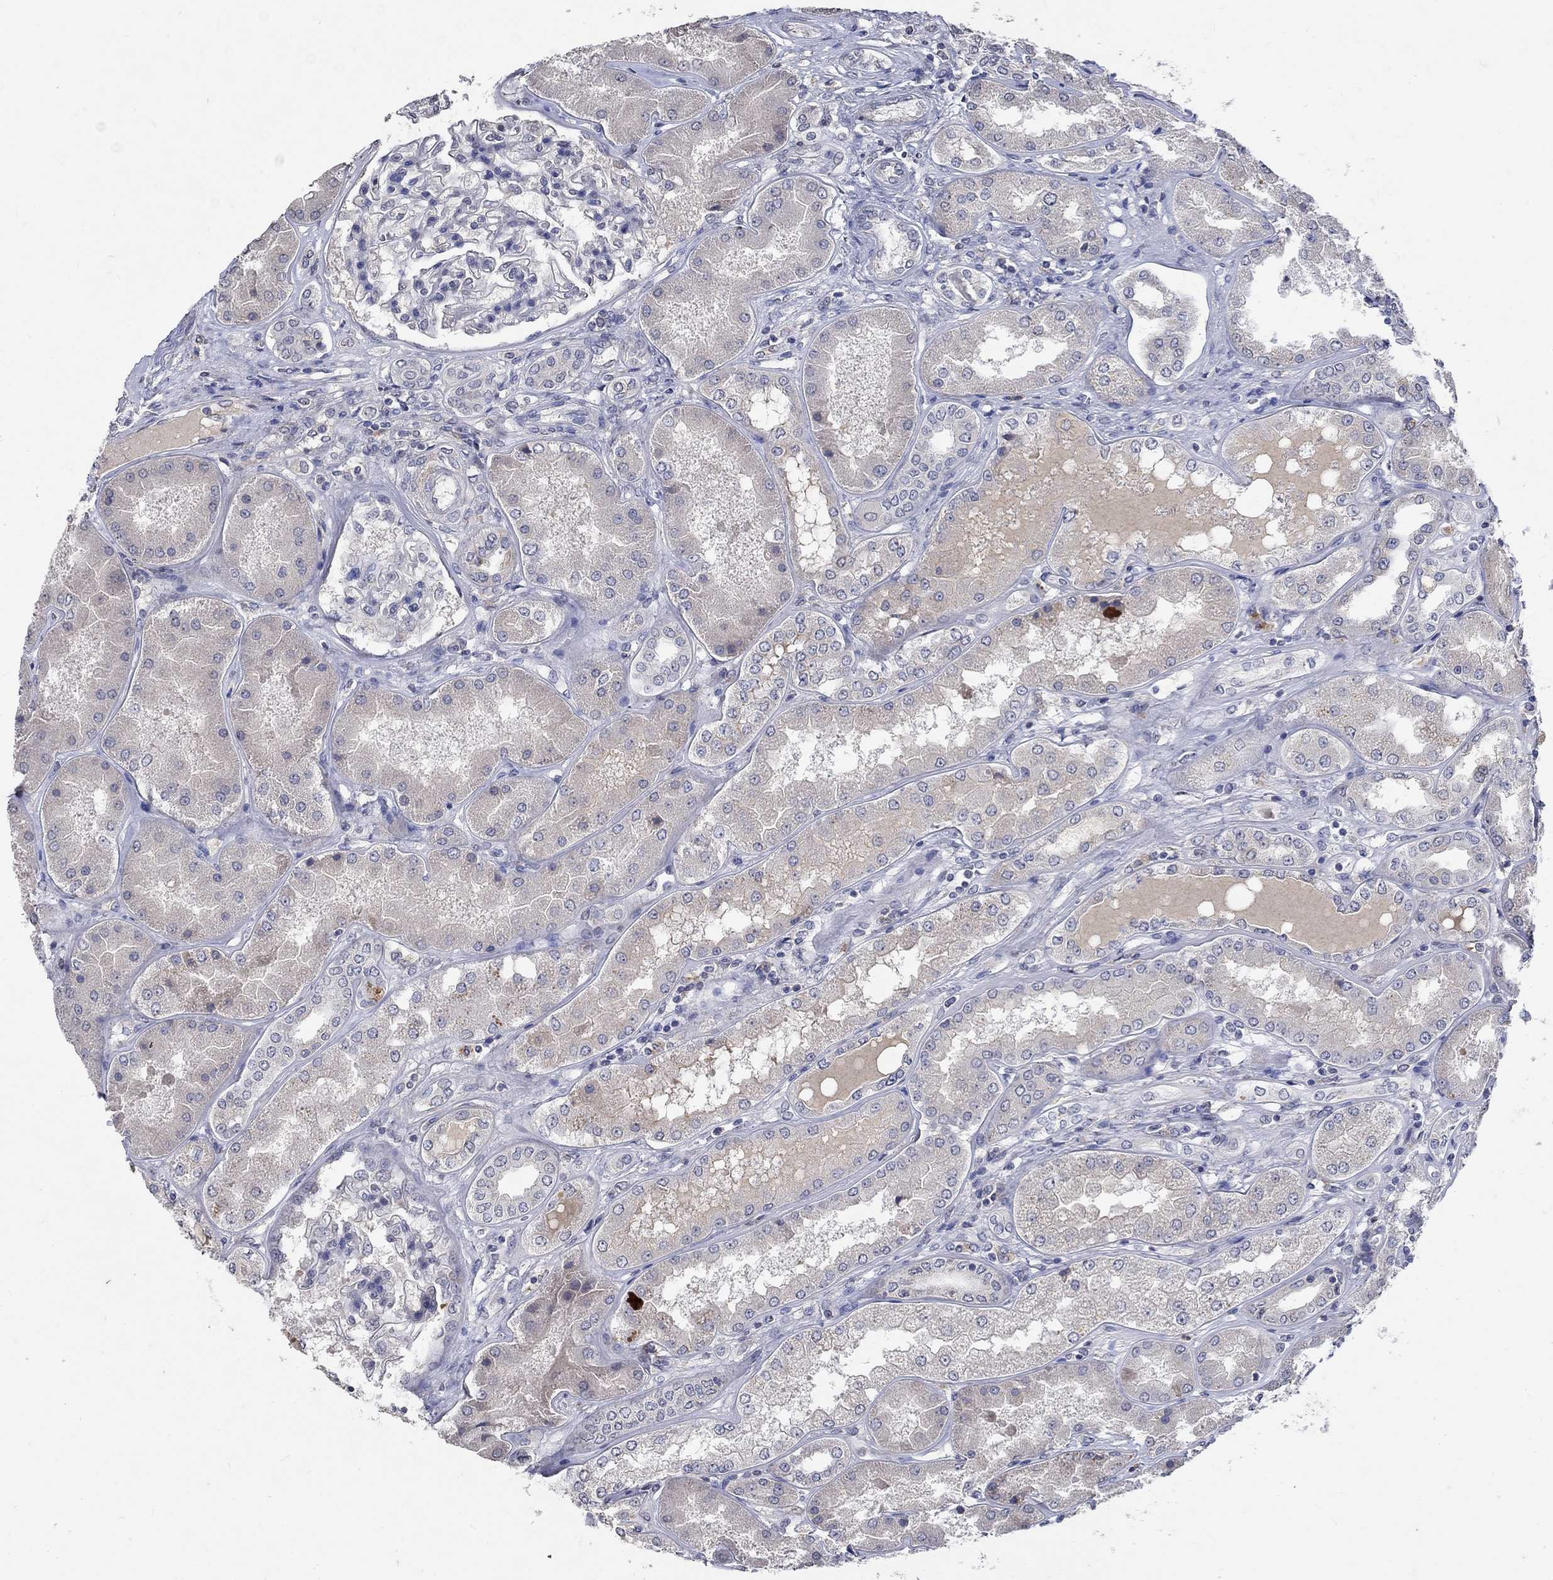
{"staining": {"intensity": "negative", "quantity": "none", "location": "none"}, "tissue": "kidney", "cell_type": "Cells in glomeruli", "image_type": "normal", "snomed": [{"axis": "morphology", "description": "Normal tissue, NOS"}, {"axis": "topography", "description": "Kidney"}], "caption": "Immunohistochemical staining of benign kidney shows no significant positivity in cells in glomeruli.", "gene": "TMEM169", "patient": {"sex": "female", "age": 56}}